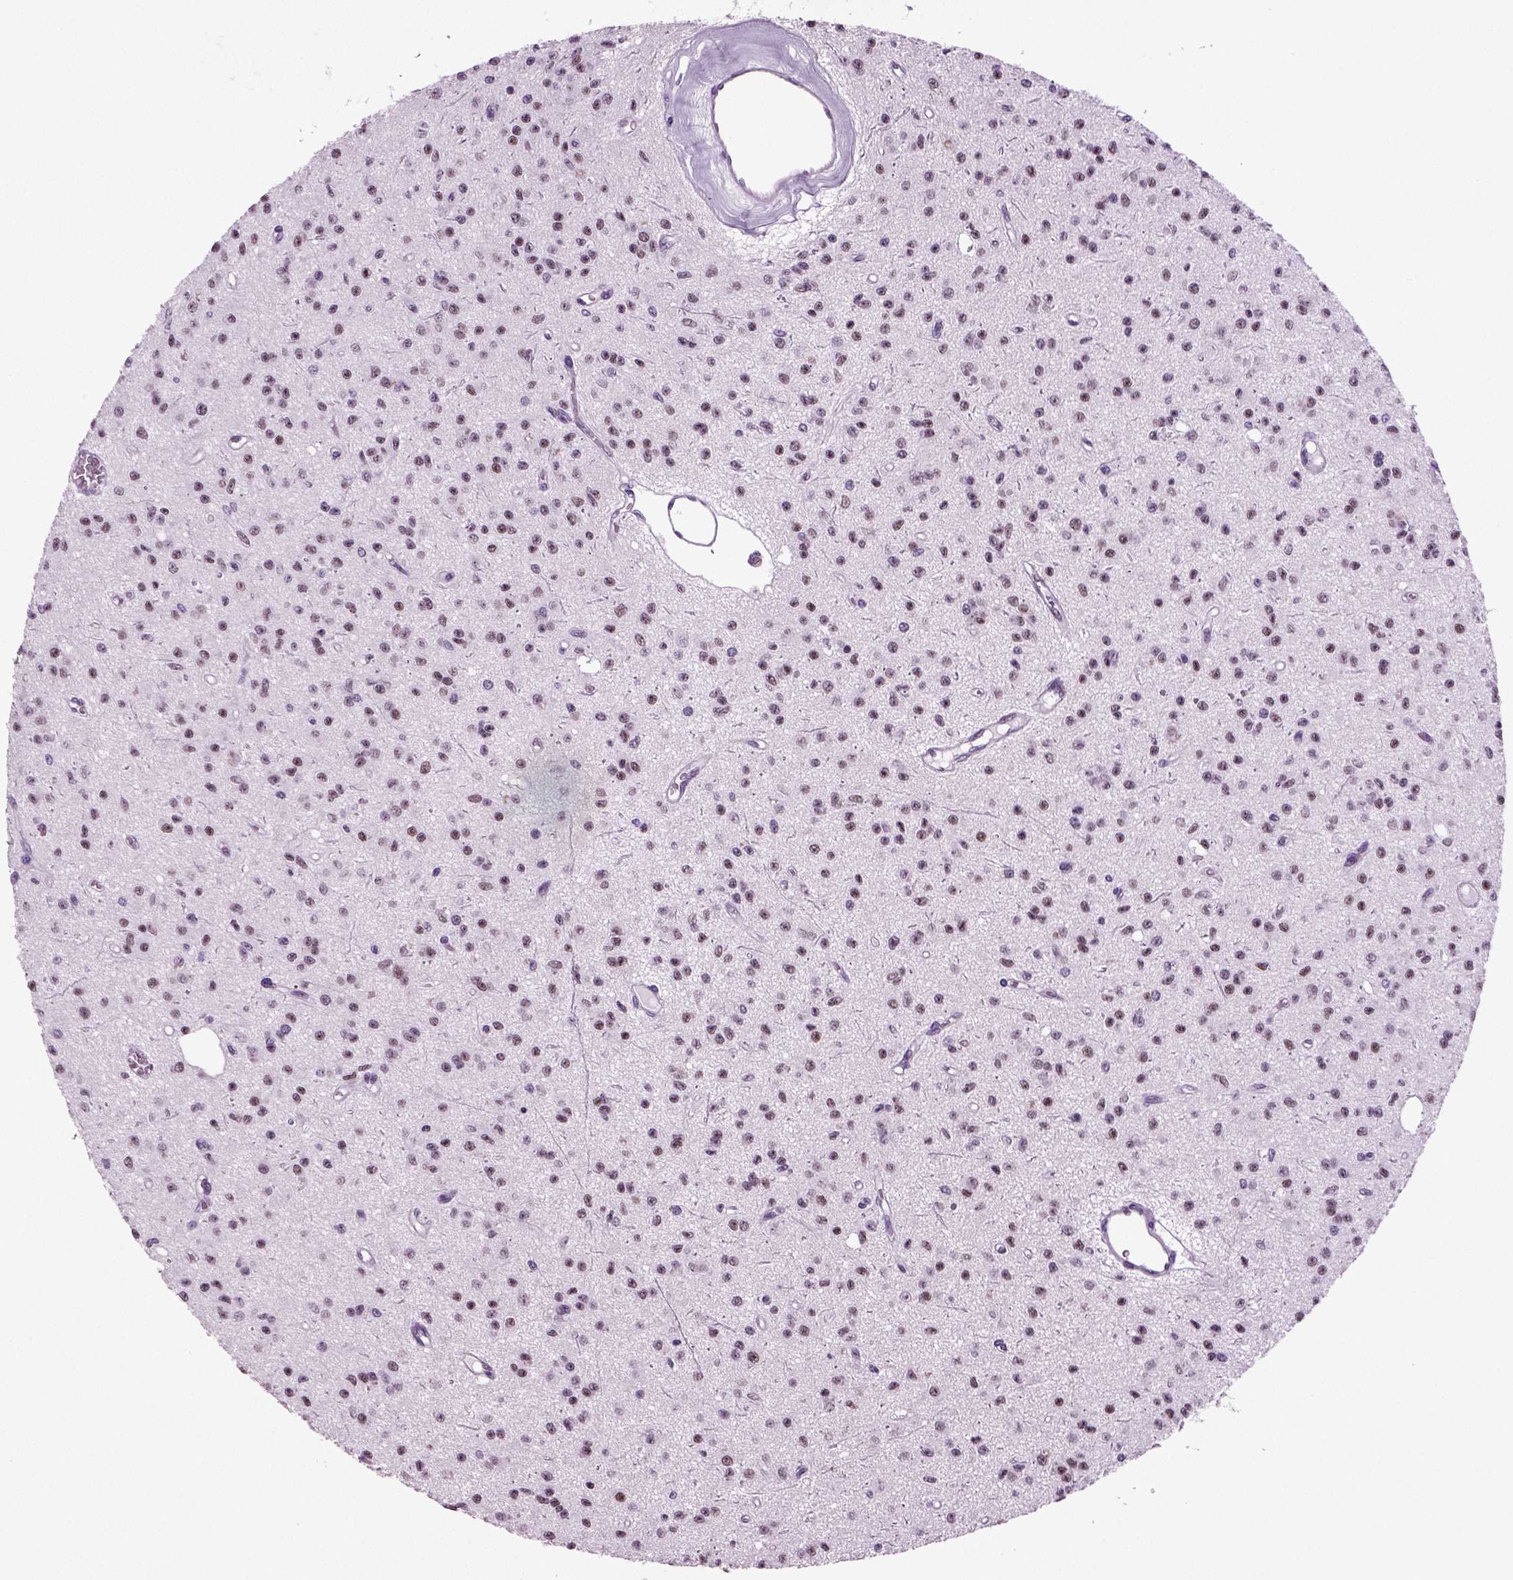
{"staining": {"intensity": "moderate", "quantity": ">75%", "location": "nuclear"}, "tissue": "glioma", "cell_type": "Tumor cells", "image_type": "cancer", "snomed": [{"axis": "morphology", "description": "Glioma, malignant, Low grade"}, {"axis": "topography", "description": "Brain"}], "caption": "Immunohistochemical staining of human malignant low-grade glioma displays medium levels of moderate nuclear positivity in approximately >75% of tumor cells. (DAB IHC with brightfield microscopy, high magnification).", "gene": "RFX3", "patient": {"sex": "female", "age": 45}}